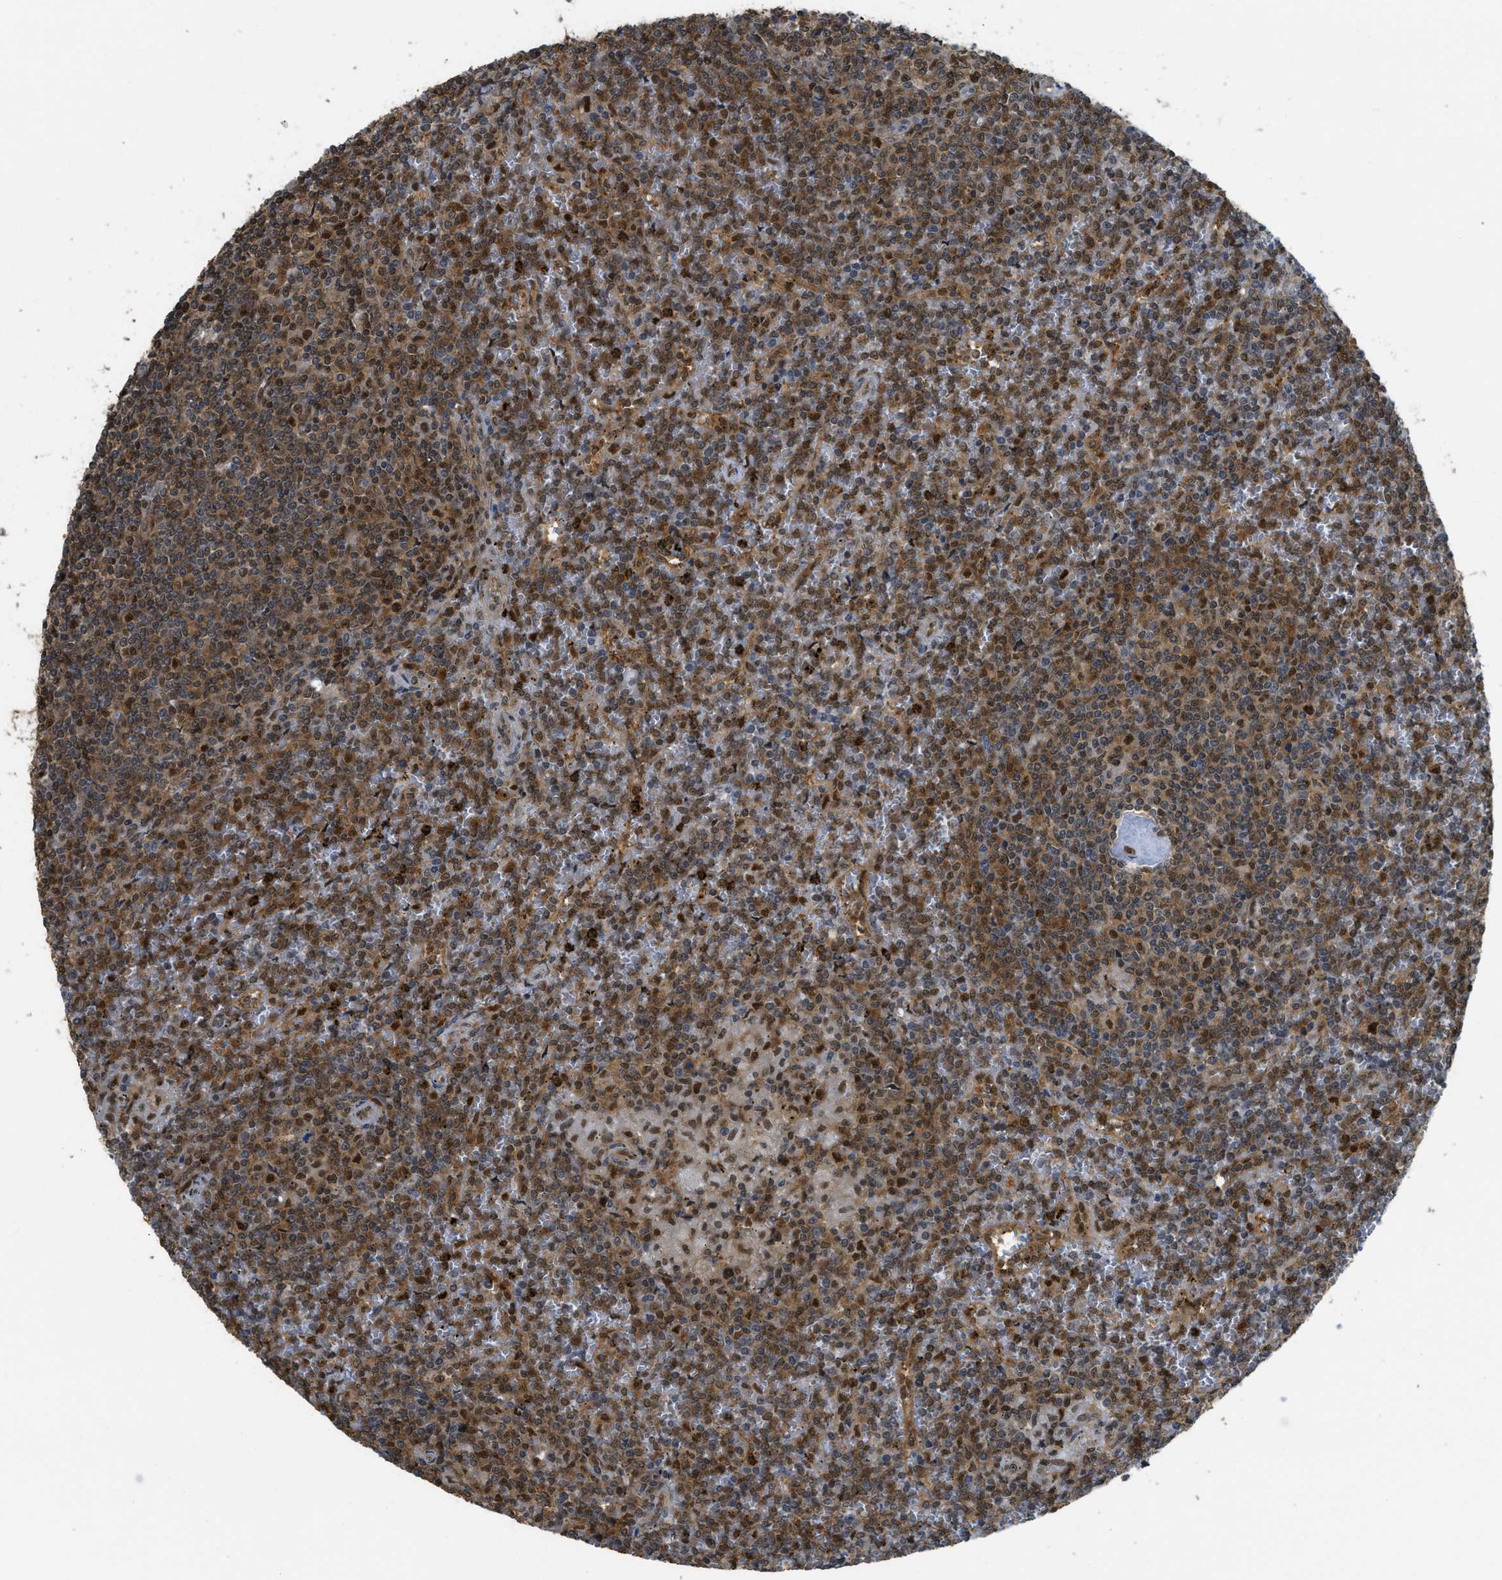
{"staining": {"intensity": "moderate", "quantity": ">75%", "location": "cytoplasmic/membranous,nuclear"}, "tissue": "lymphoma", "cell_type": "Tumor cells", "image_type": "cancer", "snomed": [{"axis": "morphology", "description": "Malignant lymphoma, non-Hodgkin's type, Low grade"}, {"axis": "topography", "description": "Spleen"}], "caption": "A medium amount of moderate cytoplasmic/membranous and nuclear expression is present in approximately >75% of tumor cells in low-grade malignant lymphoma, non-Hodgkin's type tissue.", "gene": "PSMC5", "patient": {"sex": "female", "age": 19}}